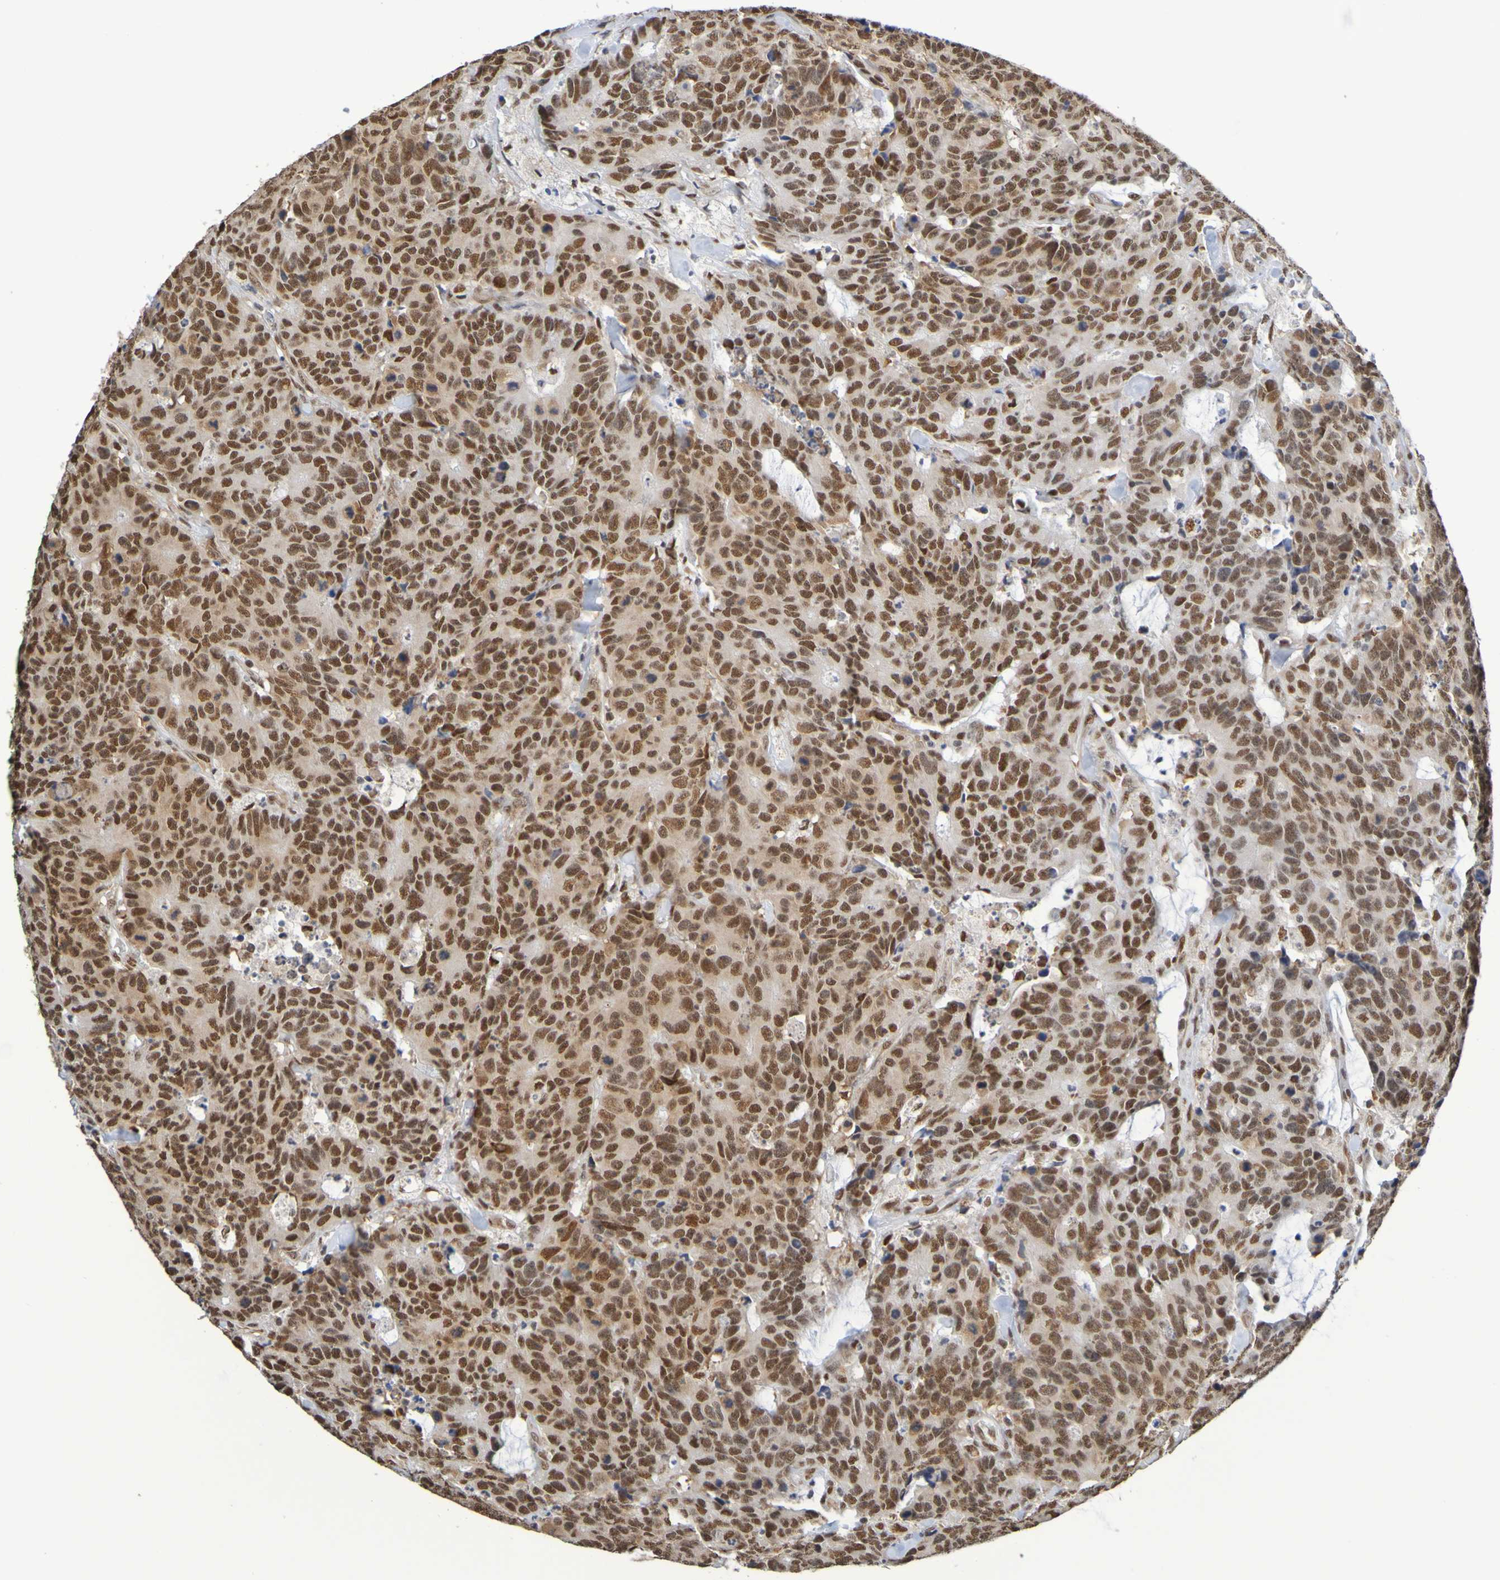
{"staining": {"intensity": "strong", "quantity": ">75%", "location": "nuclear"}, "tissue": "colorectal cancer", "cell_type": "Tumor cells", "image_type": "cancer", "snomed": [{"axis": "morphology", "description": "Adenocarcinoma, NOS"}, {"axis": "topography", "description": "Colon"}], "caption": "Adenocarcinoma (colorectal) was stained to show a protein in brown. There is high levels of strong nuclear positivity in approximately >75% of tumor cells. The staining was performed using DAB (3,3'-diaminobenzidine), with brown indicating positive protein expression. Nuclei are stained blue with hematoxylin.", "gene": "HDAC2", "patient": {"sex": "female", "age": 86}}